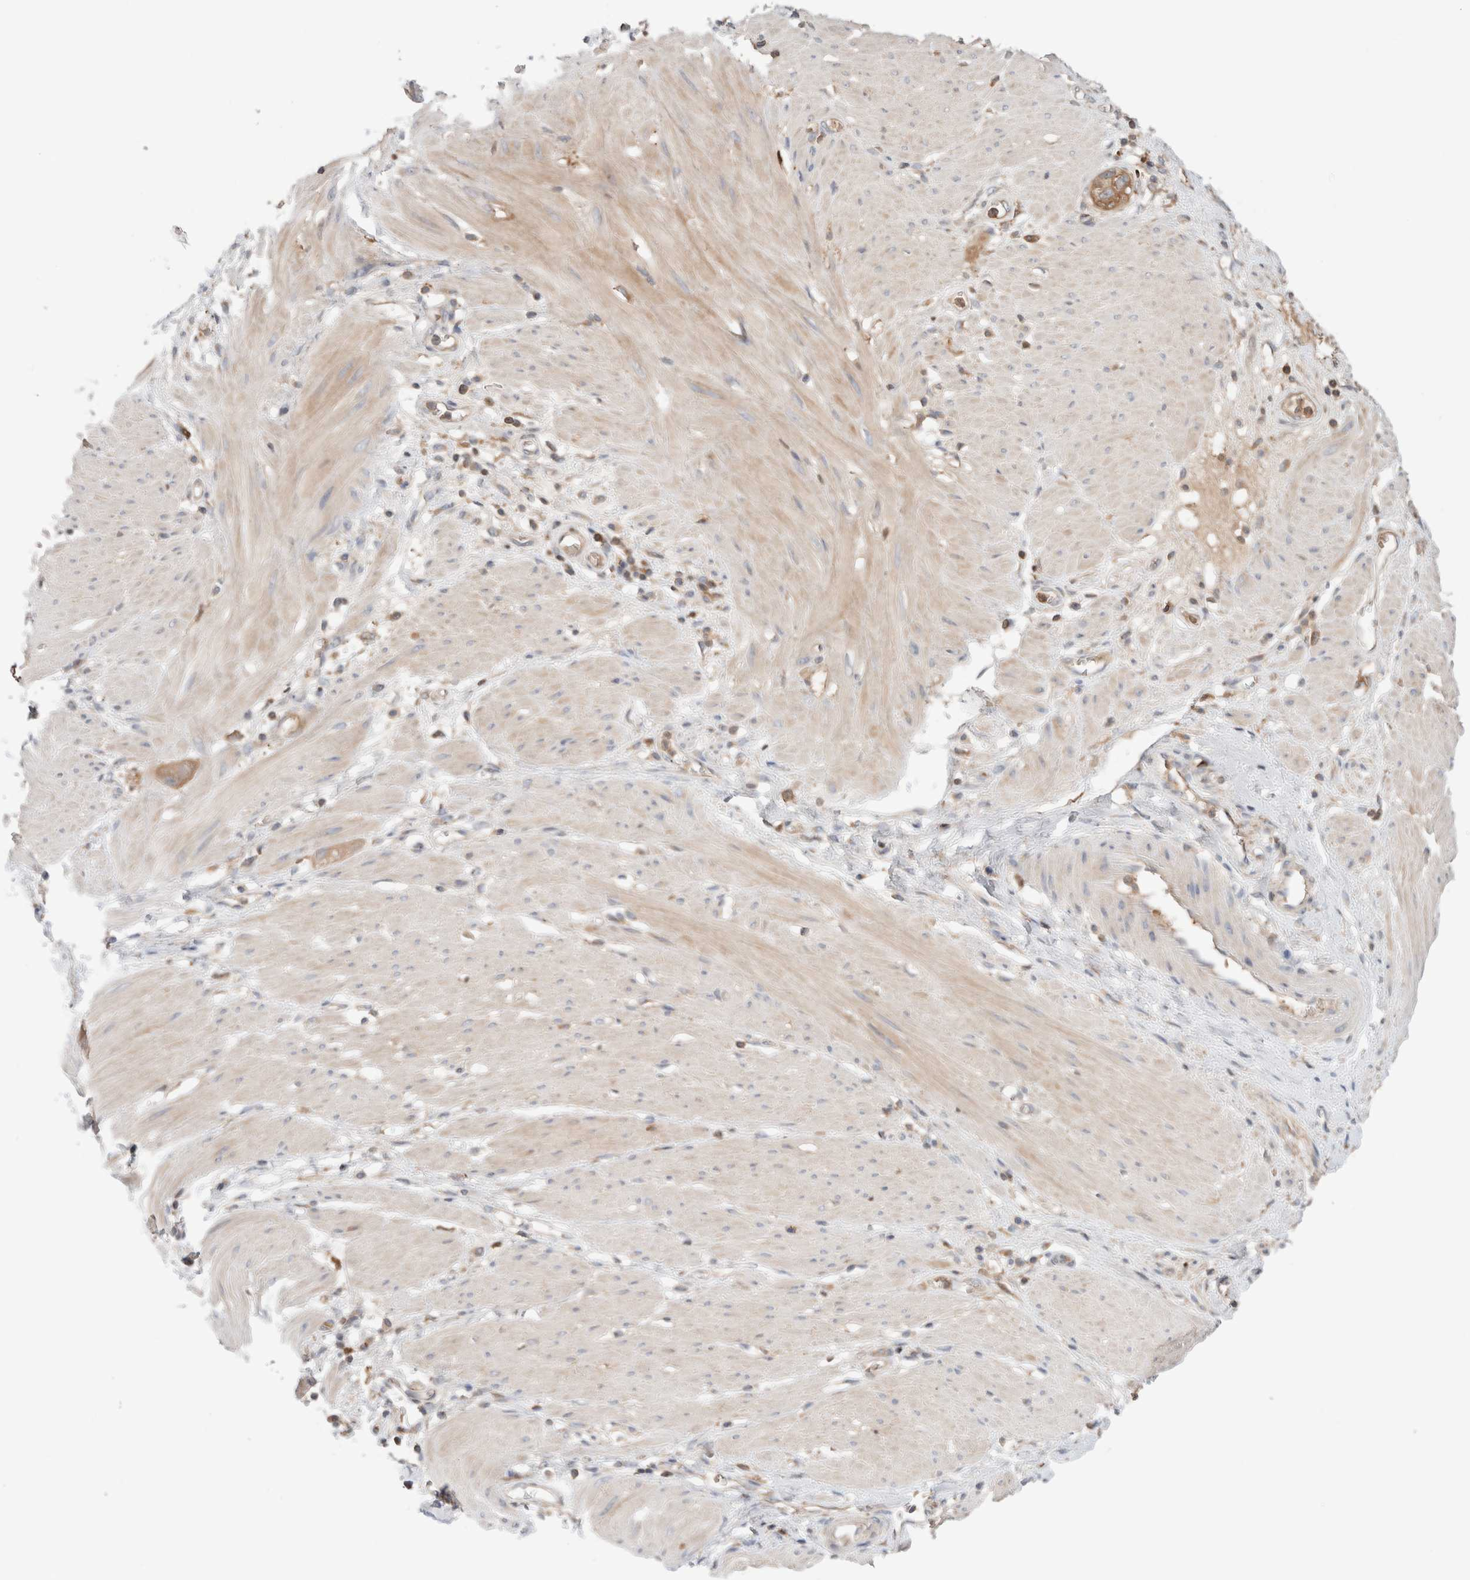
{"staining": {"intensity": "moderate", "quantity": ">75%", "location": "cytoplasmic/membranous"}, "tissue": "stomach cancer", "cell_type": "Tumor cells", "image_type": "cancer", "snomed": [{"axis": "morphology", "description": "Adenocarcinoma, NOS"}, {"axis": "topography", "description": "Stomach"}, {"axis": "topography", "description": "Stomach, lower"}], "caption": "Brown immunohistochemical staining in human stomach cancer shows moderate cytoplasmic/membranous expression in about >75% of tumor cells.", "gene": "KLHL14", "patient": {"sex": "female", "age": 48}}